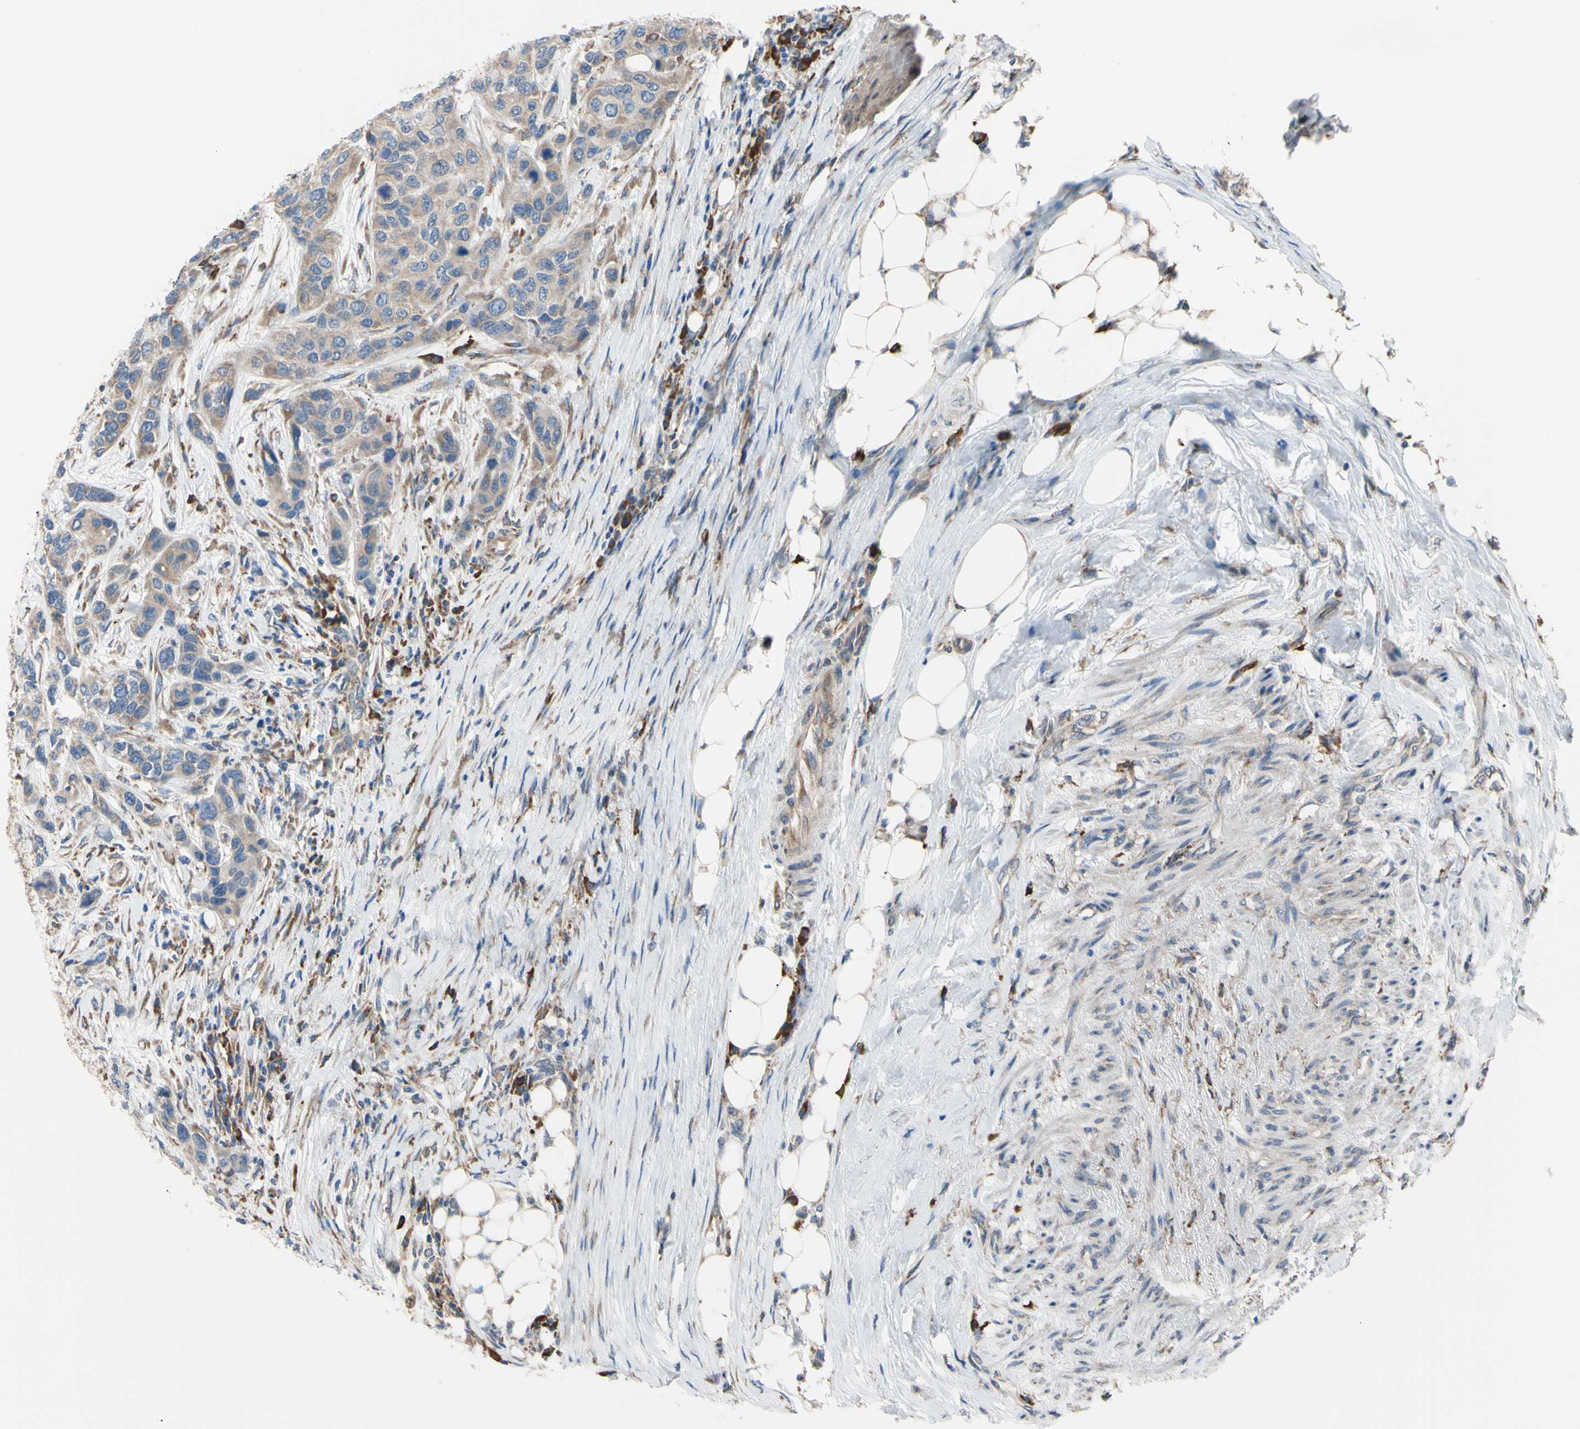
{"staining": {"intensity": "weak", "quantity": ">75%", "location": "cytoplasmic/membranous"}, "tissue": "urothelial cancer", "cell_type": "Tumor cells", "image_type": "cancer", "snomed": [{"axis": "morphology", "description": "Urothelial carcinoma, High grade"}, {"axis": "topography", "description": "Urinary bladder"}], "caption": "A histopathology image showing weak cytoplasmic/membranous staining in about >75% of tumor cells in high-grade urothelial carcinoma, as visualized by brown immunohistochemical staining.", "gene": "BMF", "patient": {"sex": "female", "age": 56}}